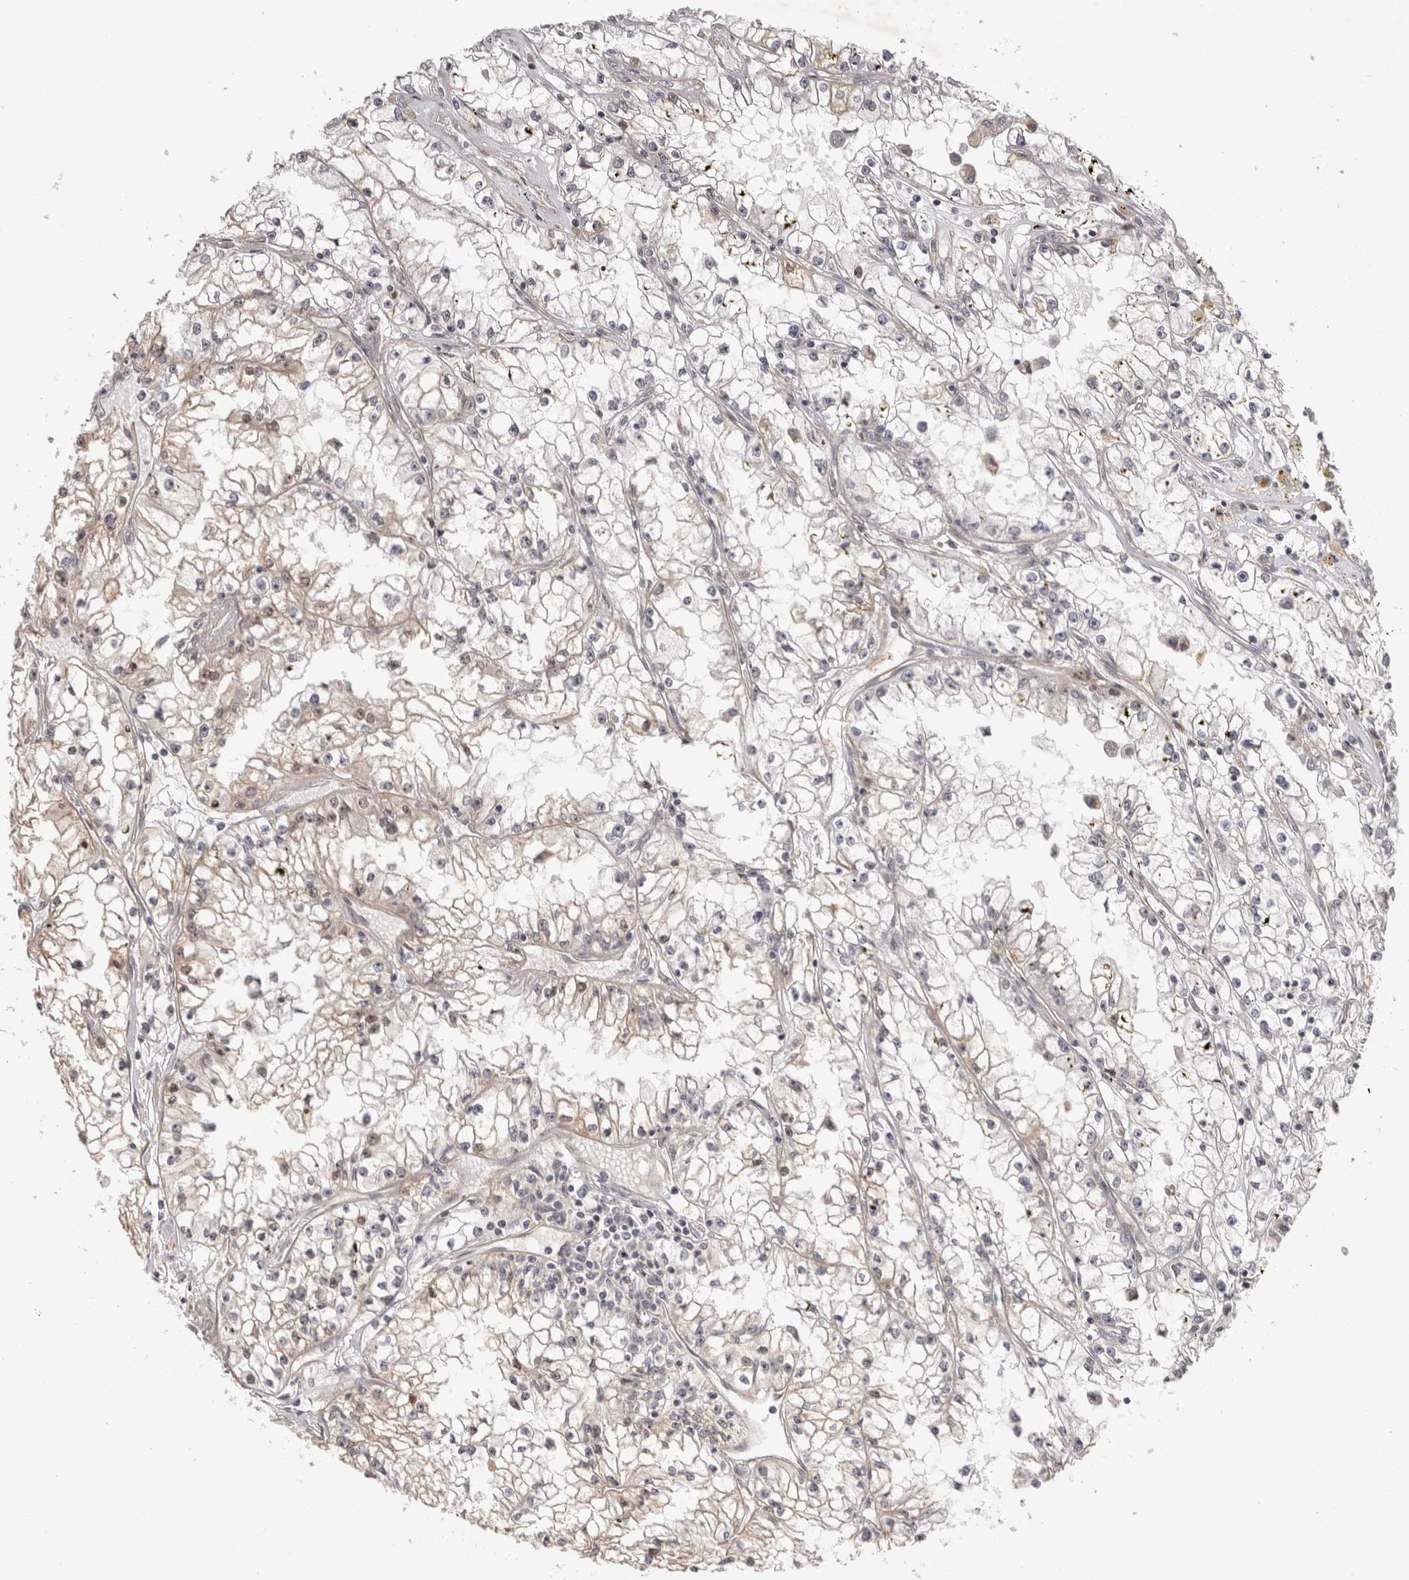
{"staining": {"intensity": "negative", "quantity": "none", "location": "none"}, "tissue": "renal cancer", "cell_type": "Tumor cells", "image_type": "cancer", "snomed": [{"axis": "morphology", "description": "Adenocarcinoma, NOS"}, {"axis": "topography", "description": "Kidney"}], "caption": "Protein analysis of renal adenocarcinoma shows no significant staining in tumor cells.", "gene": "ZNF318", "patient": {"sex": "male", "age": 56}}